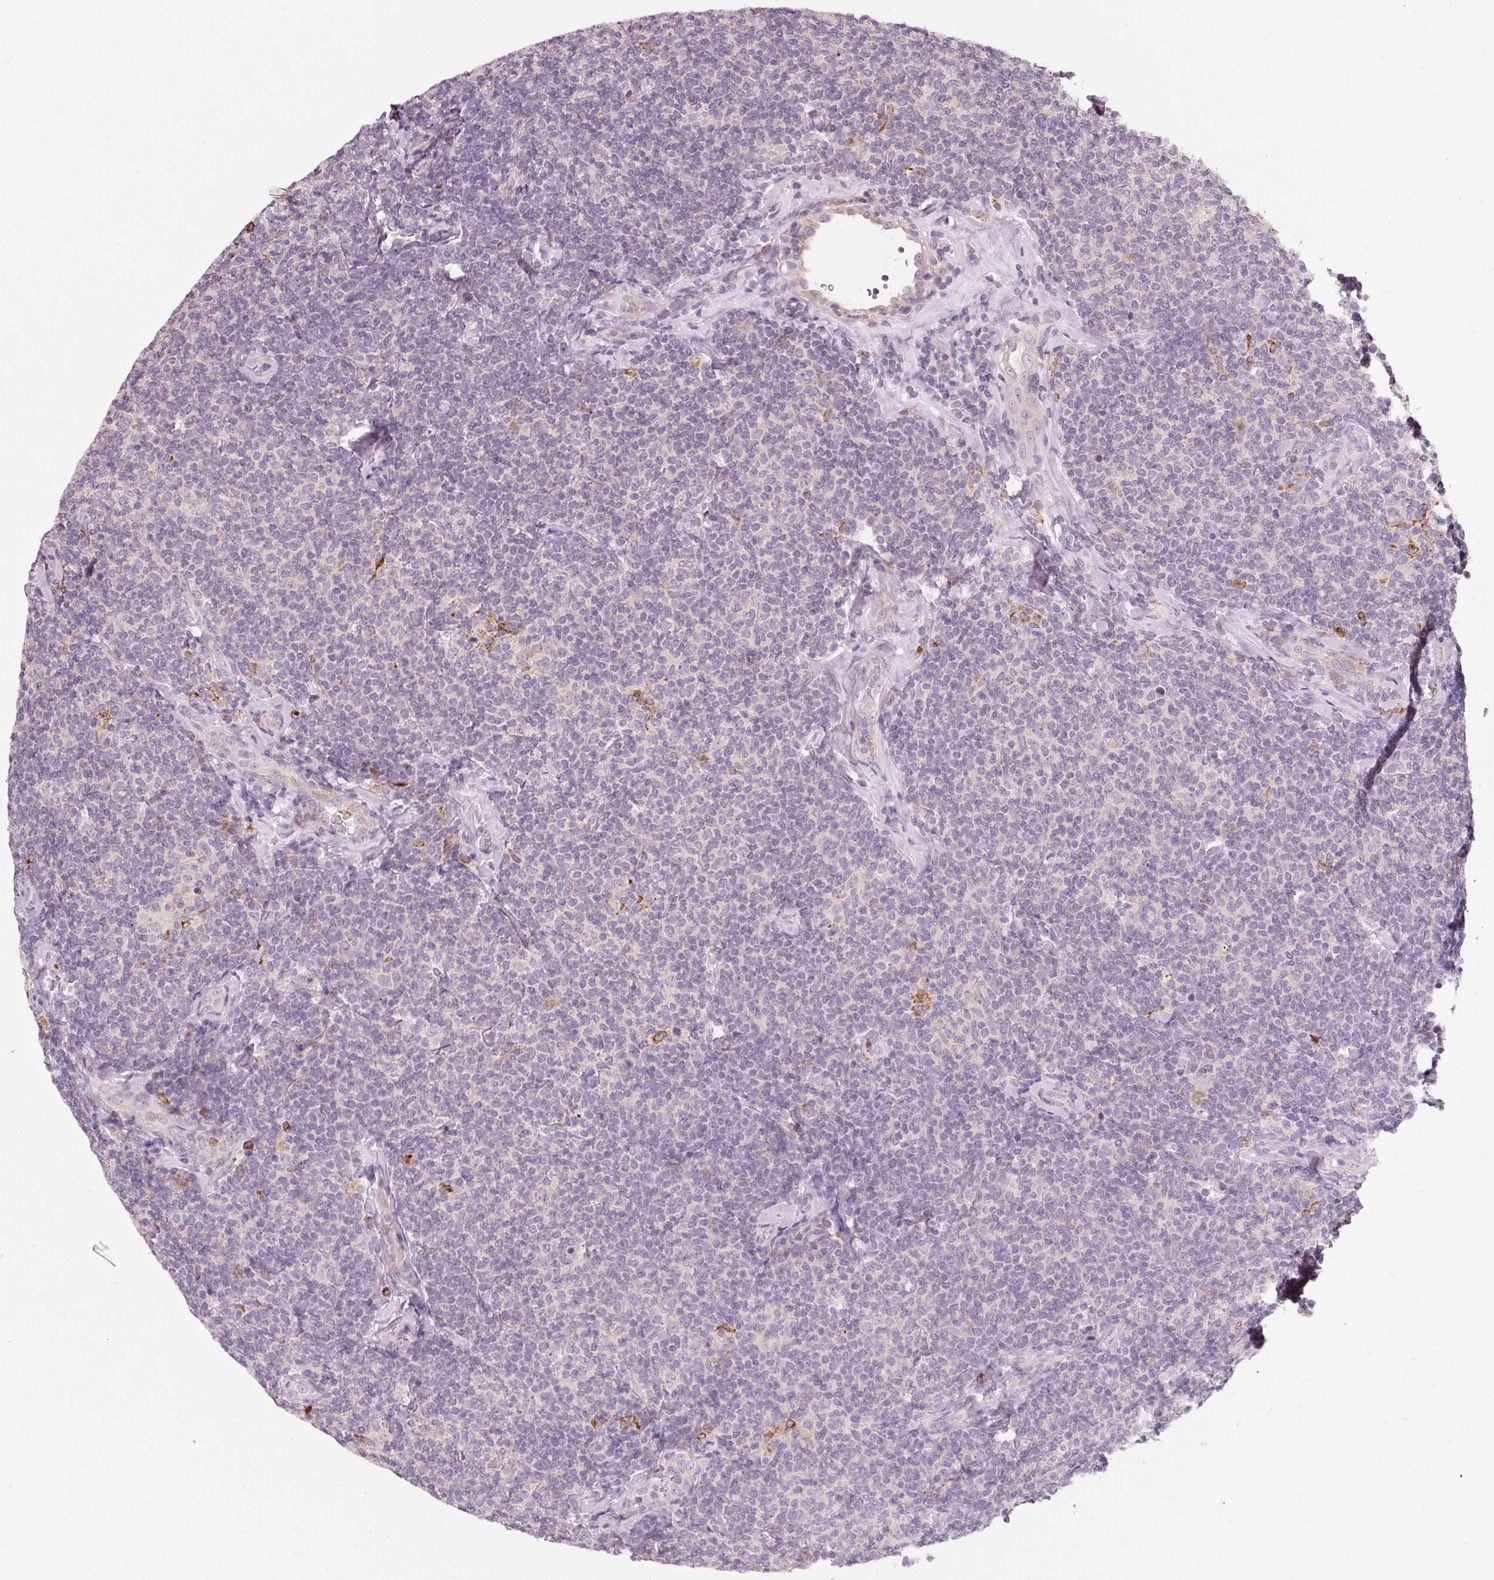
{"staining": {"intensity": "negative", "quantity": "none", "location": "none"}, "tissue": "lymphoma", "cell_type": "Tumor cells", "image_type": "cancer", "snomed": [{"axis": "morphology", "description": "Malignant lymphoma, non-Hodgkin's type, Low grade"}, {"axis": "topography", "description": "Lymph node"}], "caption": "This is a histopathology image of immunohistochemistry staining of lymphoma, which shows no positivity in tumor cells.", "gene": "KLHL21", "patient": {"sex": "female", "age": 56}}